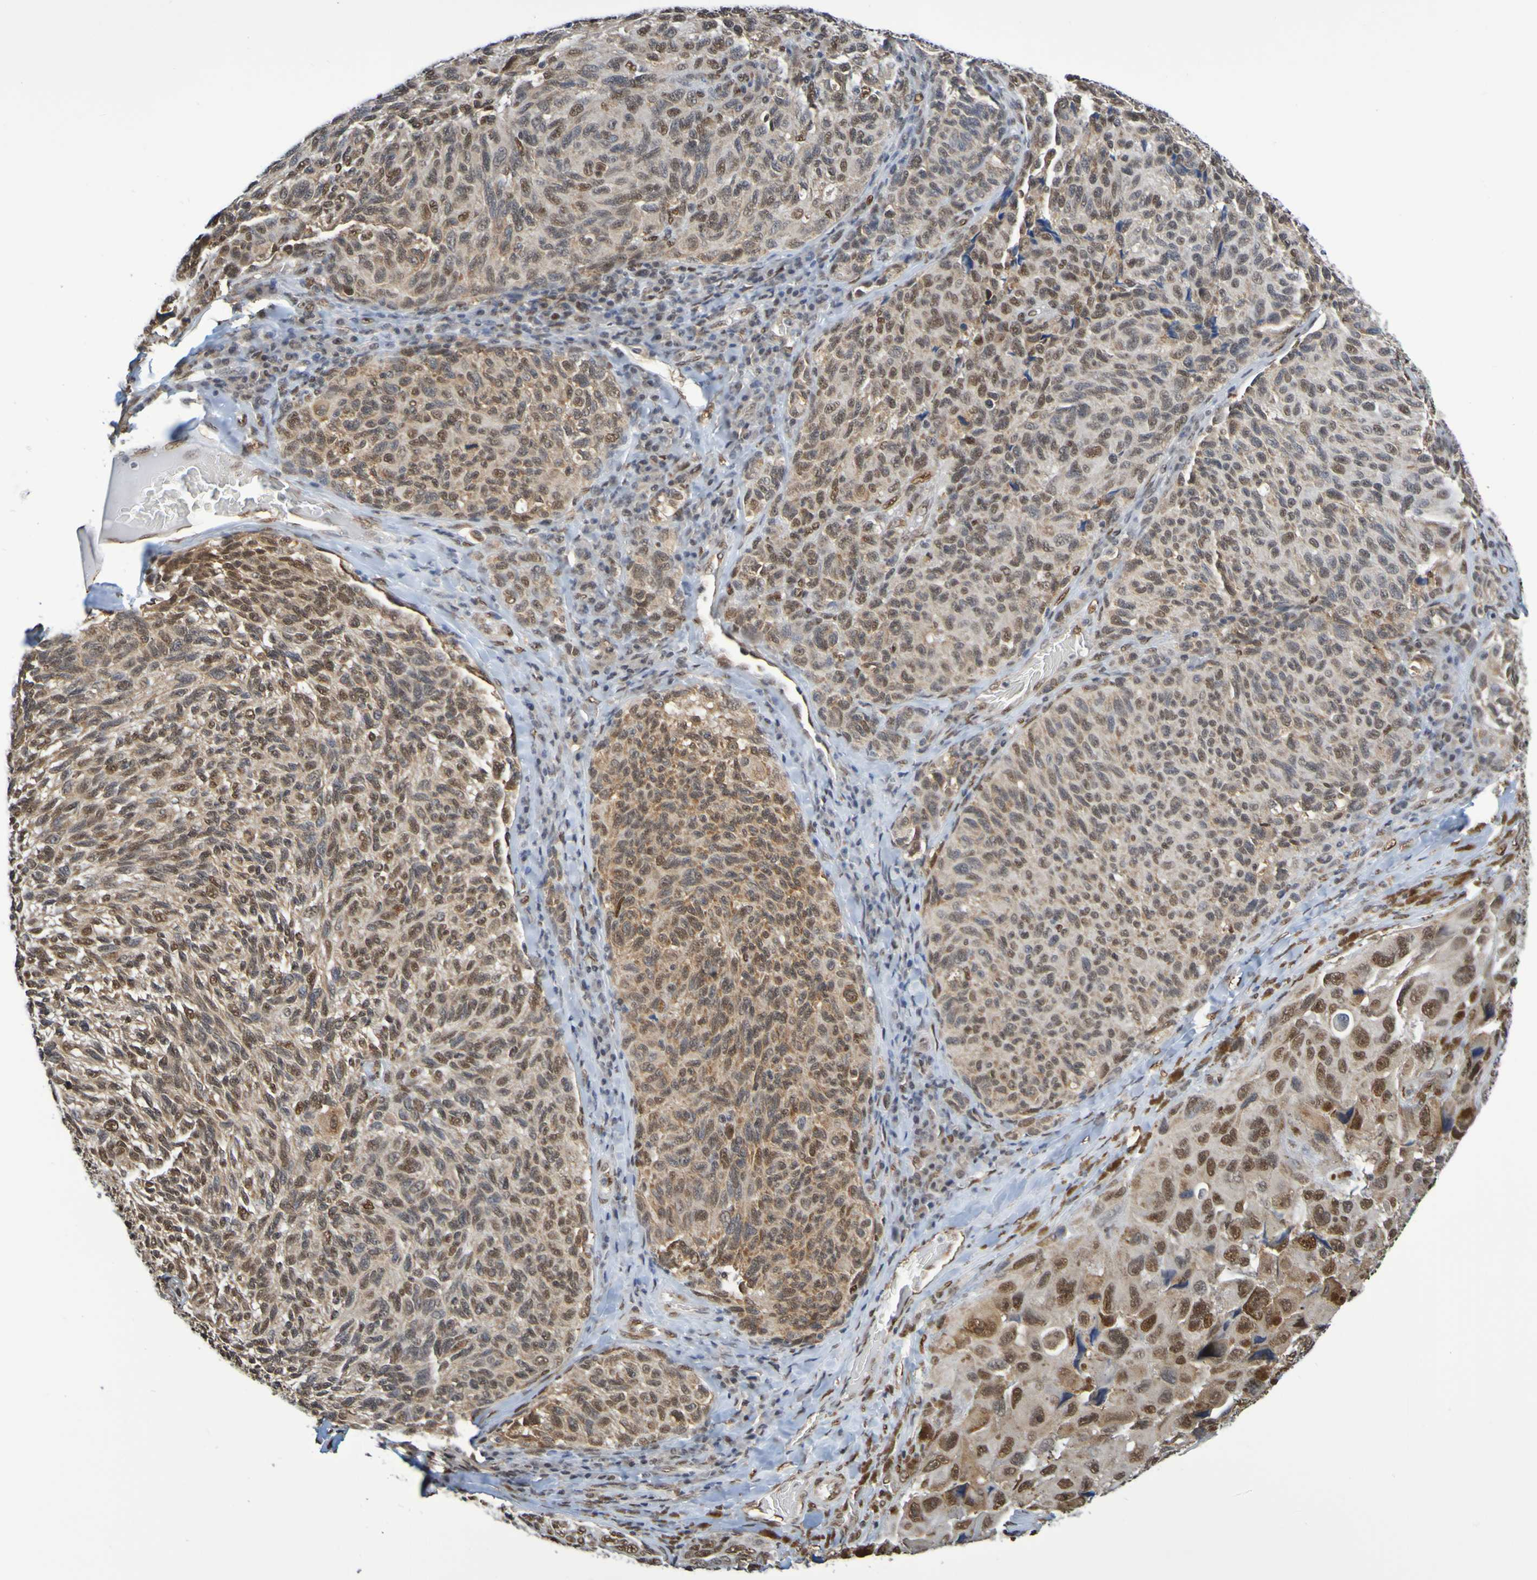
{"staining": {"intensity": "strong", "quantity": "25%-75%", "location": "nuclear"}, "tissue": "melanoma", "cell_type": "Tumor cells", "image_type": "cancer", "snomed": [{"axis": "morphology", "description": "Malignant melanoma, NOS"}, {"axis": "topography", "description": "Skin"}], "caption": "Malignant melanoma stained with DAB (3,3'-diaminobenzidine) immunohistochemistry shows high levels of strong nuclear expression in about 25%-75% of tumor cells. Immunohistochemistry stains the protein of interest in brown and the nuclei are stained blue.", "gene": "HDAC2", "patient": {"sex": "female", "age": 73}}